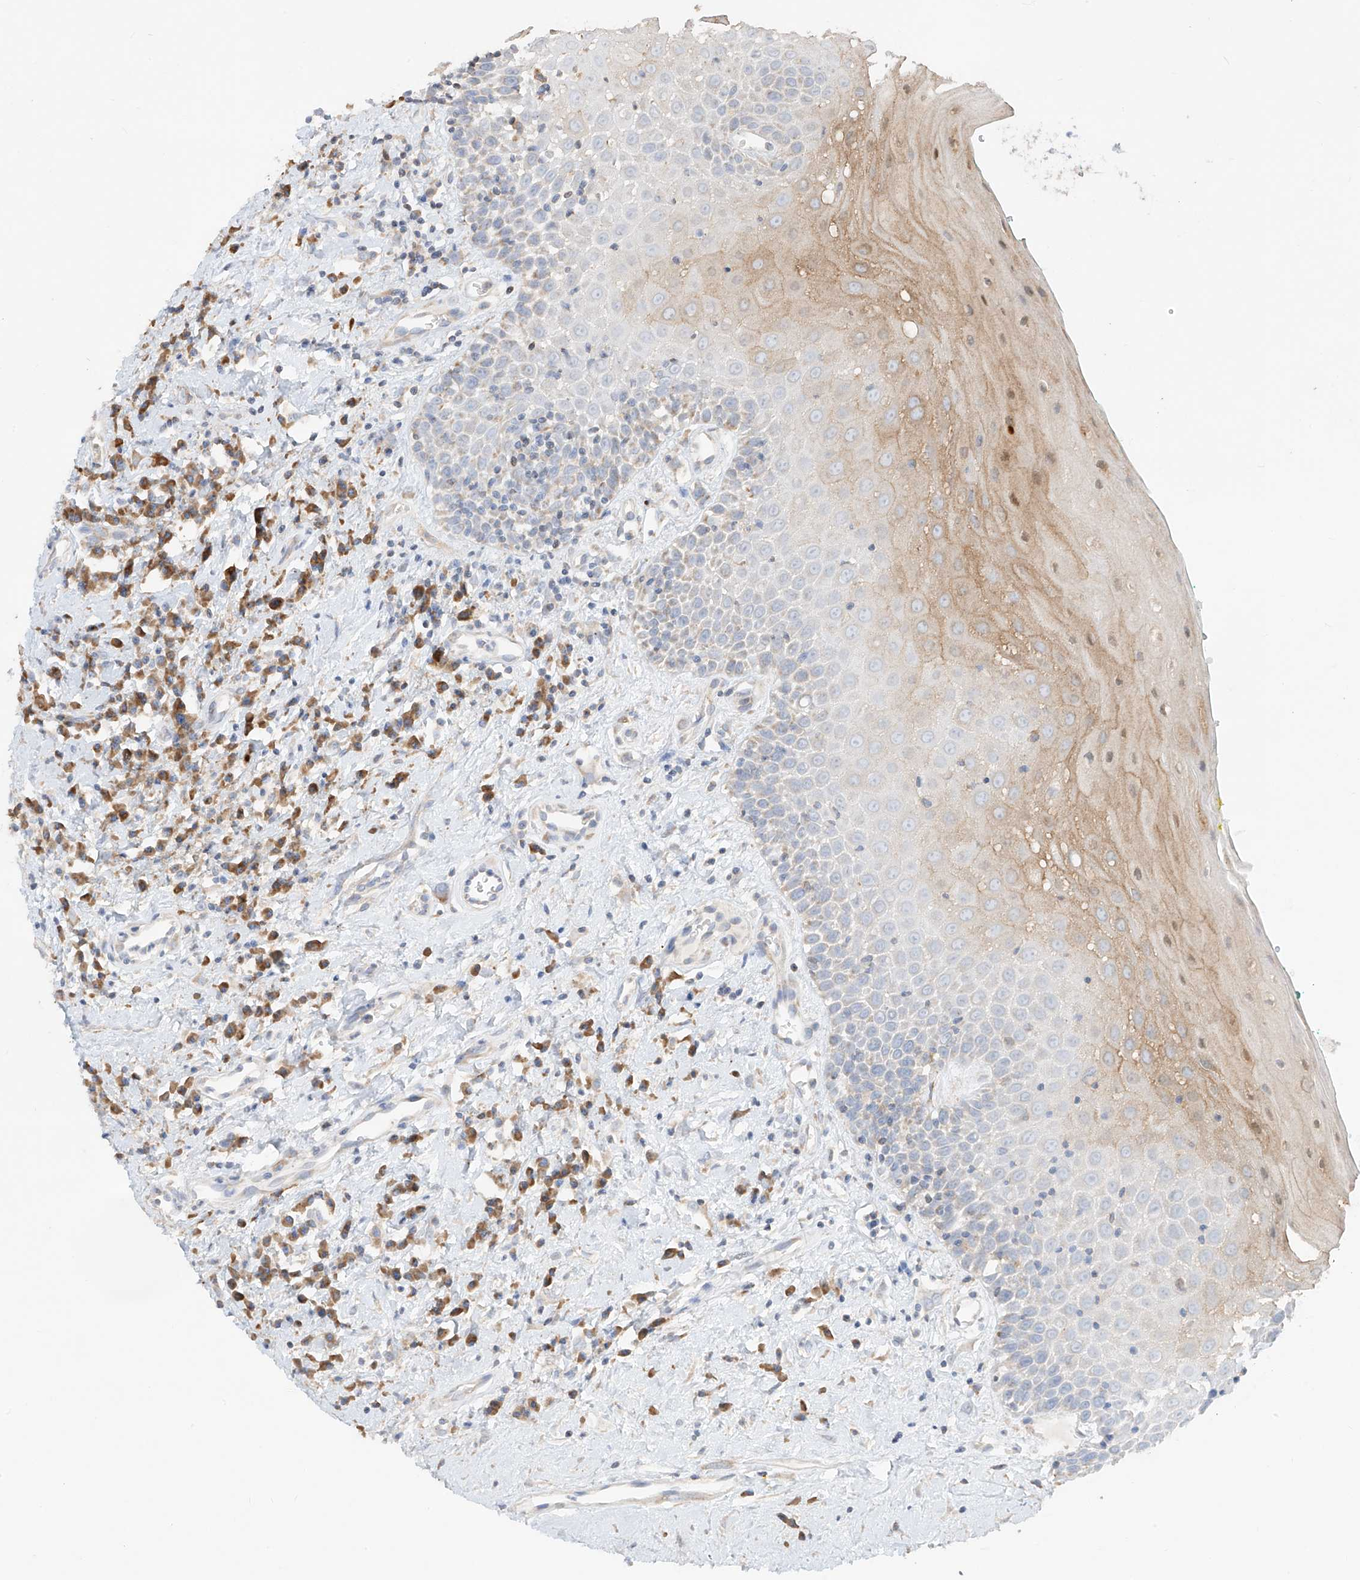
{"staining": {"intensity": "moderate", "quantity": "<25%", "location": "cytoplasmic/membranous"}, "tissue": "oral mucosa", "cell_type": "Squamous epithelial cells", "image_type": "normal", "snomed": [{"axis": "morphology", "description": "Normal tissue, NOS"}, {"axis": "morphology", "description": "Squamous cell carcinoma, NOS"}, {"axis": "topography", "description": "Oral tissue"}, {"axis": "topography", "description": "Head-Neck"}], "caption": "Squamous epithelial cells display moderate cytoplasmic/membranous positivity in about <25% of cells in unremarkable oral mucosa. Nuclei are stained in blue.", "gene": "COLGALT2", "patient": {"sex": "female", "age": 70}}